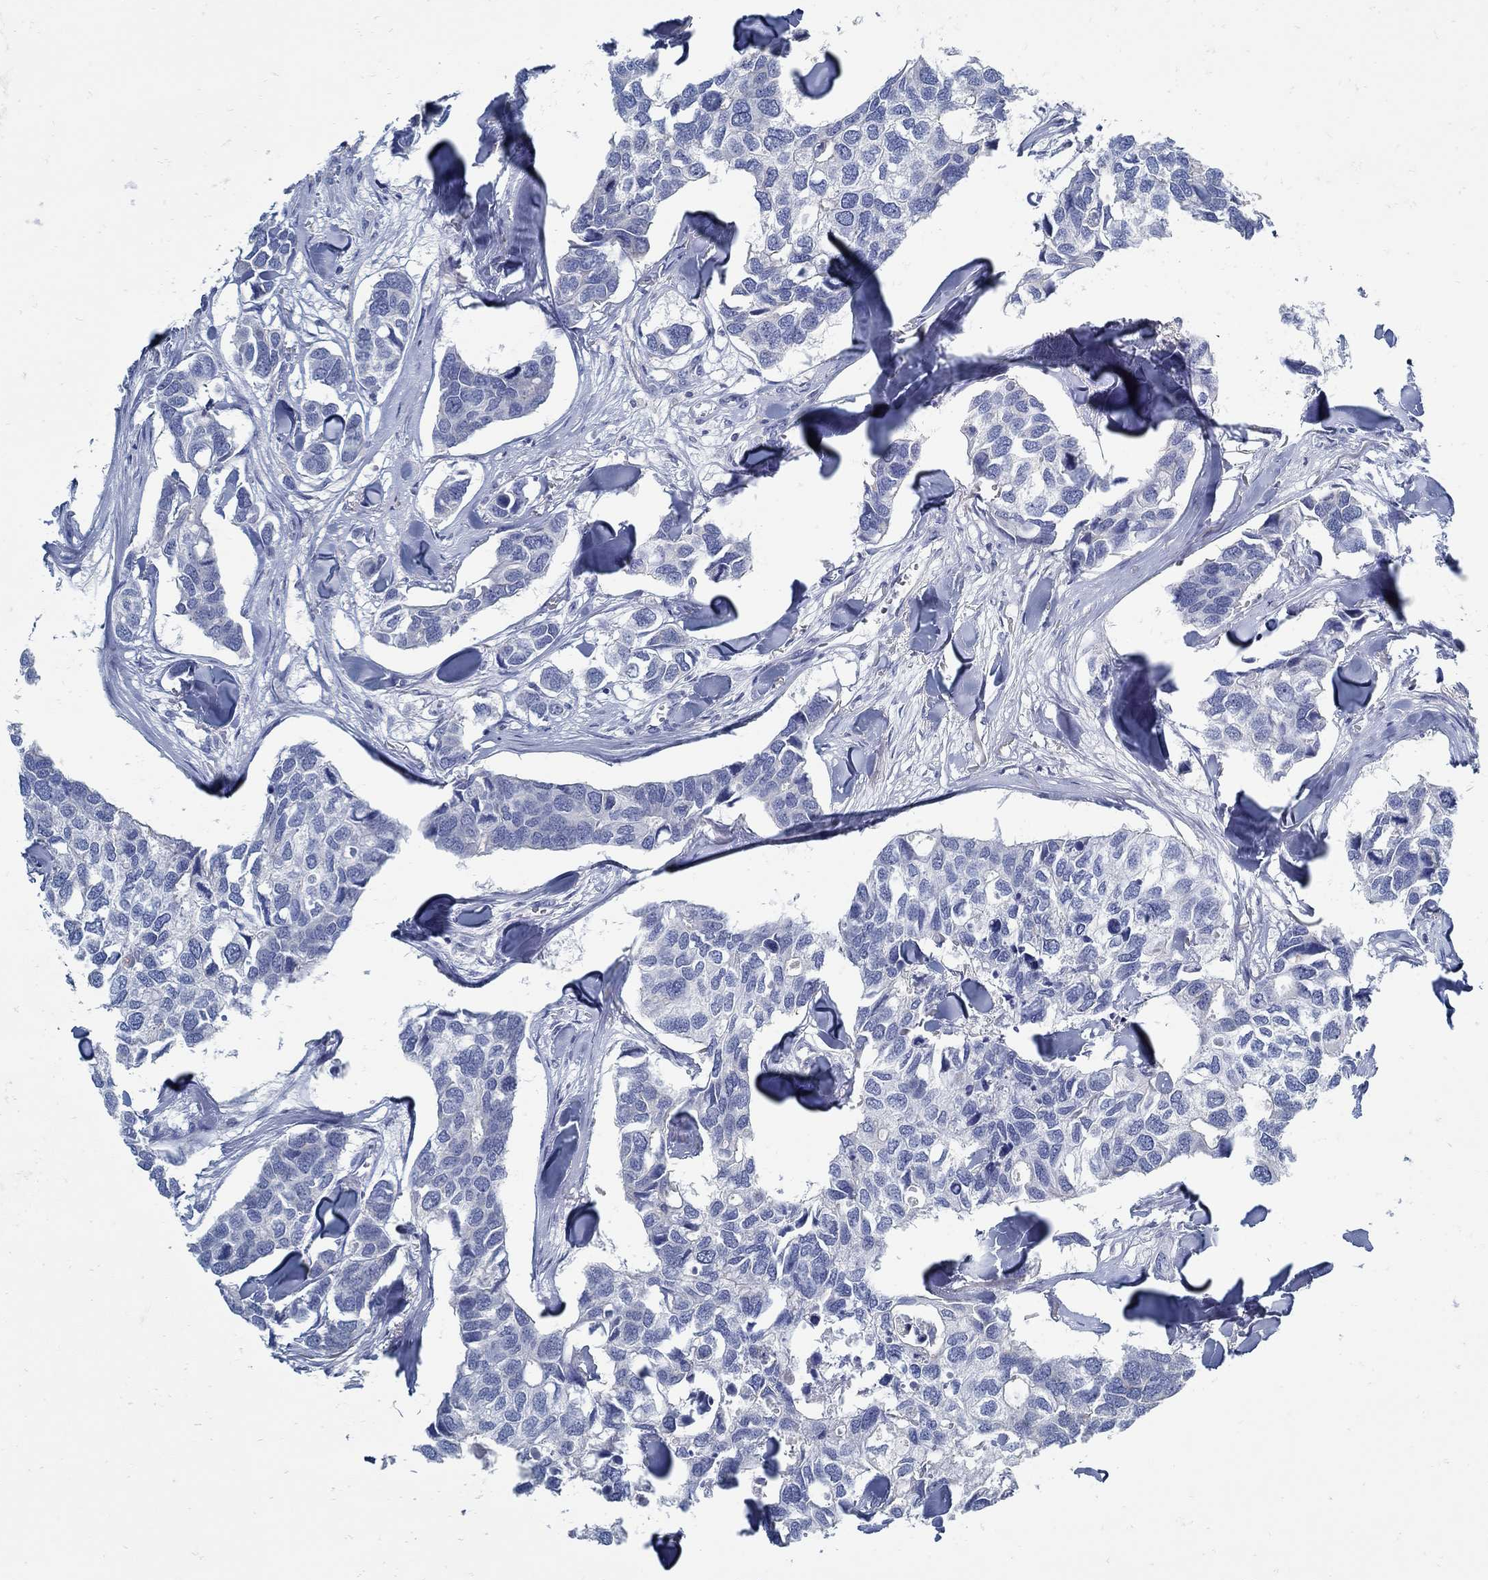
{"staining": {"intensity": "negative", "quantity": "none", "location": "none"}, "tissue": "breast cancer", "cell_type": "Tumor cells", "image_type": "cancer", "snomed": [{"axis": "morphology", "description": "Duct carcinoma"}, {"axis": "topography", "description": "Breast"}], "caption": "Breast cancer (invasive ductal carcinoma) was stained to show a protein in brown. There is no significant staining in tumor cells. (DAB immunohistochemistry with hematoxylin counter stain).", "gene": "ZFAND4", "patient": {"sex": "female", "age": 83}}